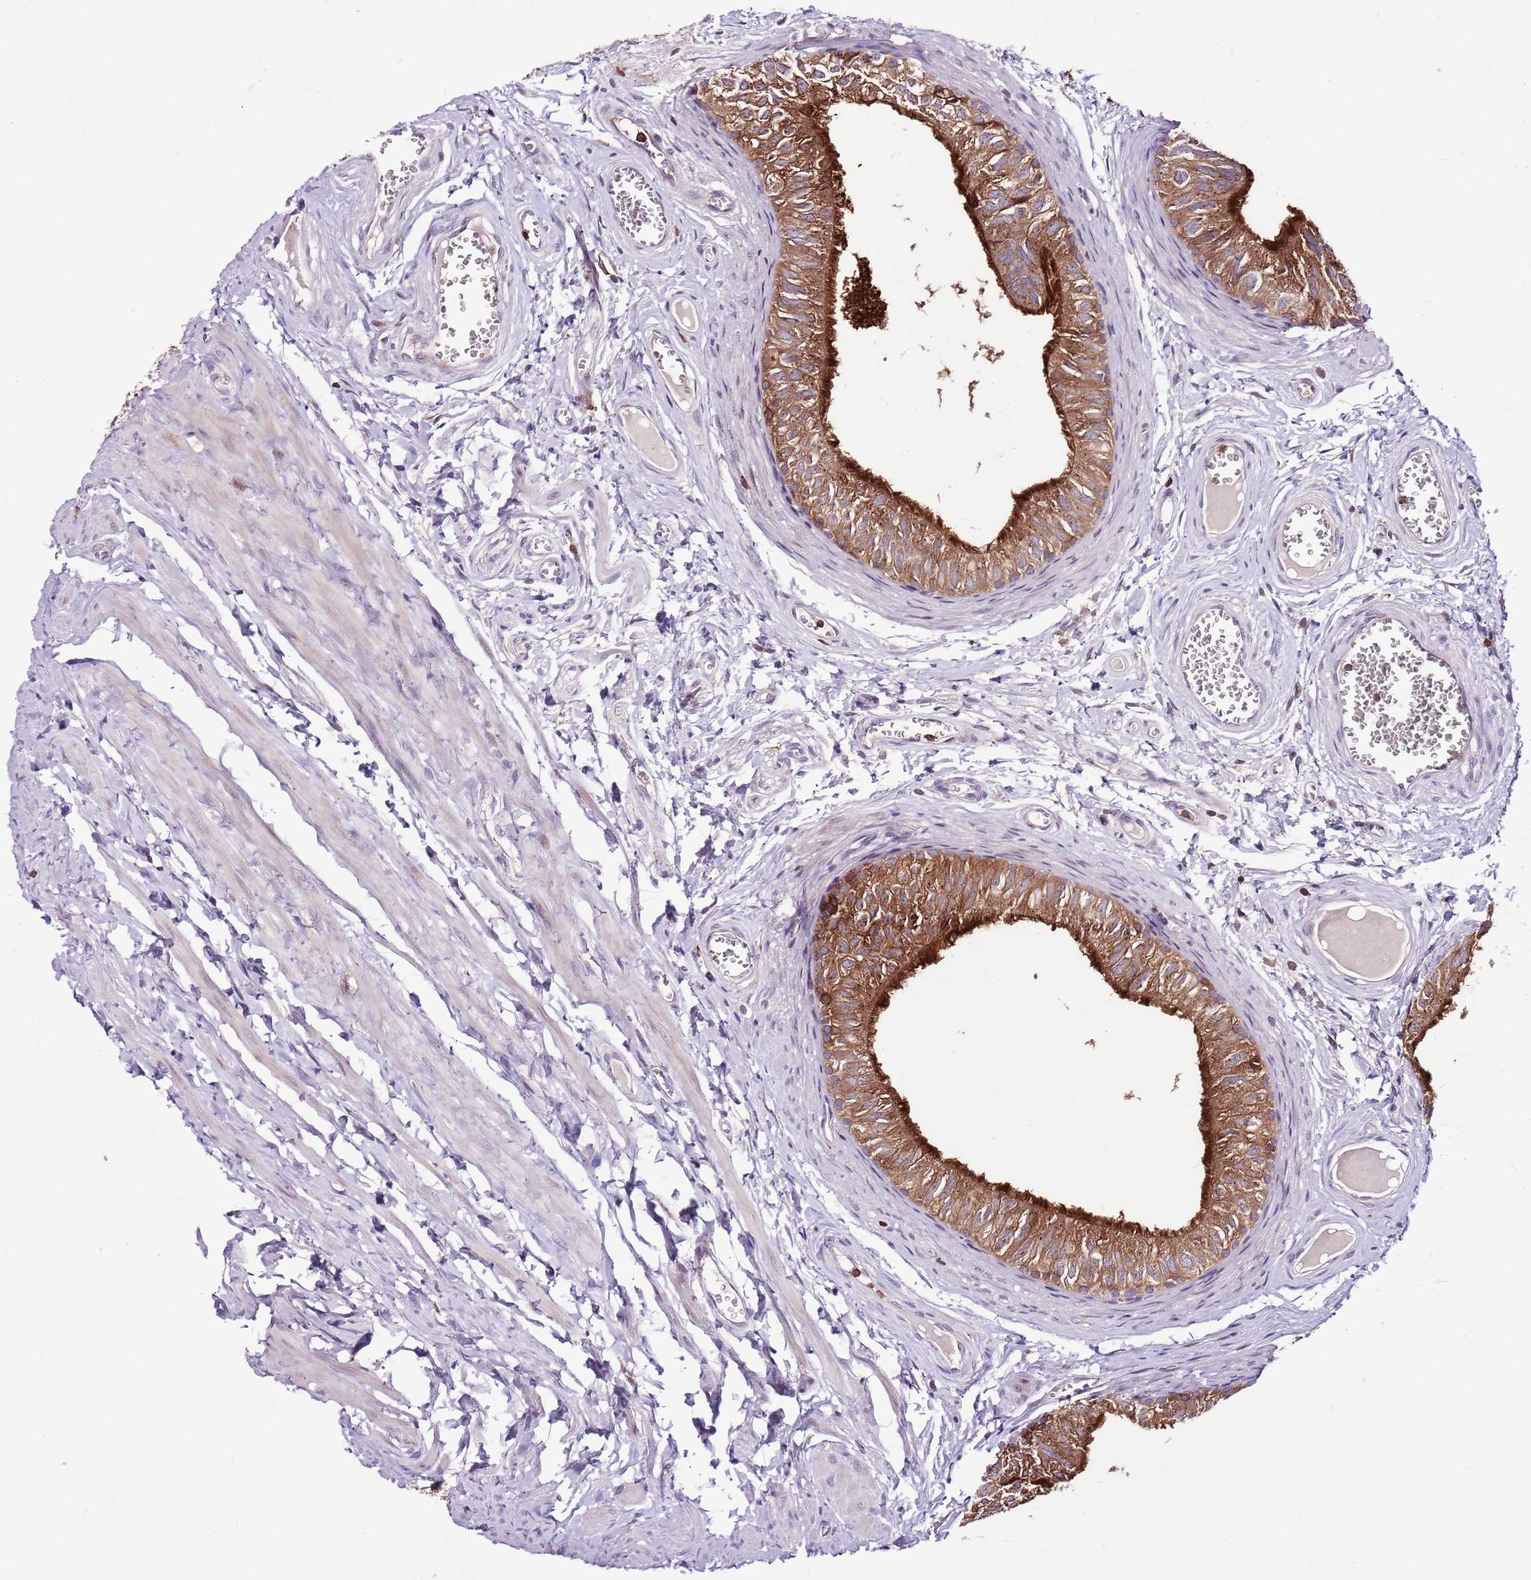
{"staining": {"intensity": "strong", "quantity": ">75%", "location": "cytoplasmic/membranous"}, "tissue": "epididymis", "cell_type": "Glandular cells", "image_type": "normal", "snomed": [{"axis": "morphology", "description": "Normal tissue, NOS"}, {"axis": "topography", "description": "Epididymis"}], "caption": "Brown immunohistochemical staining in normal human epididymis displays strong cytoplasmic/membranous expression in approximately >75% of glandular cells.", "gene": "ZSWIM1", "patient": {"sex": "male", "age": 42}}